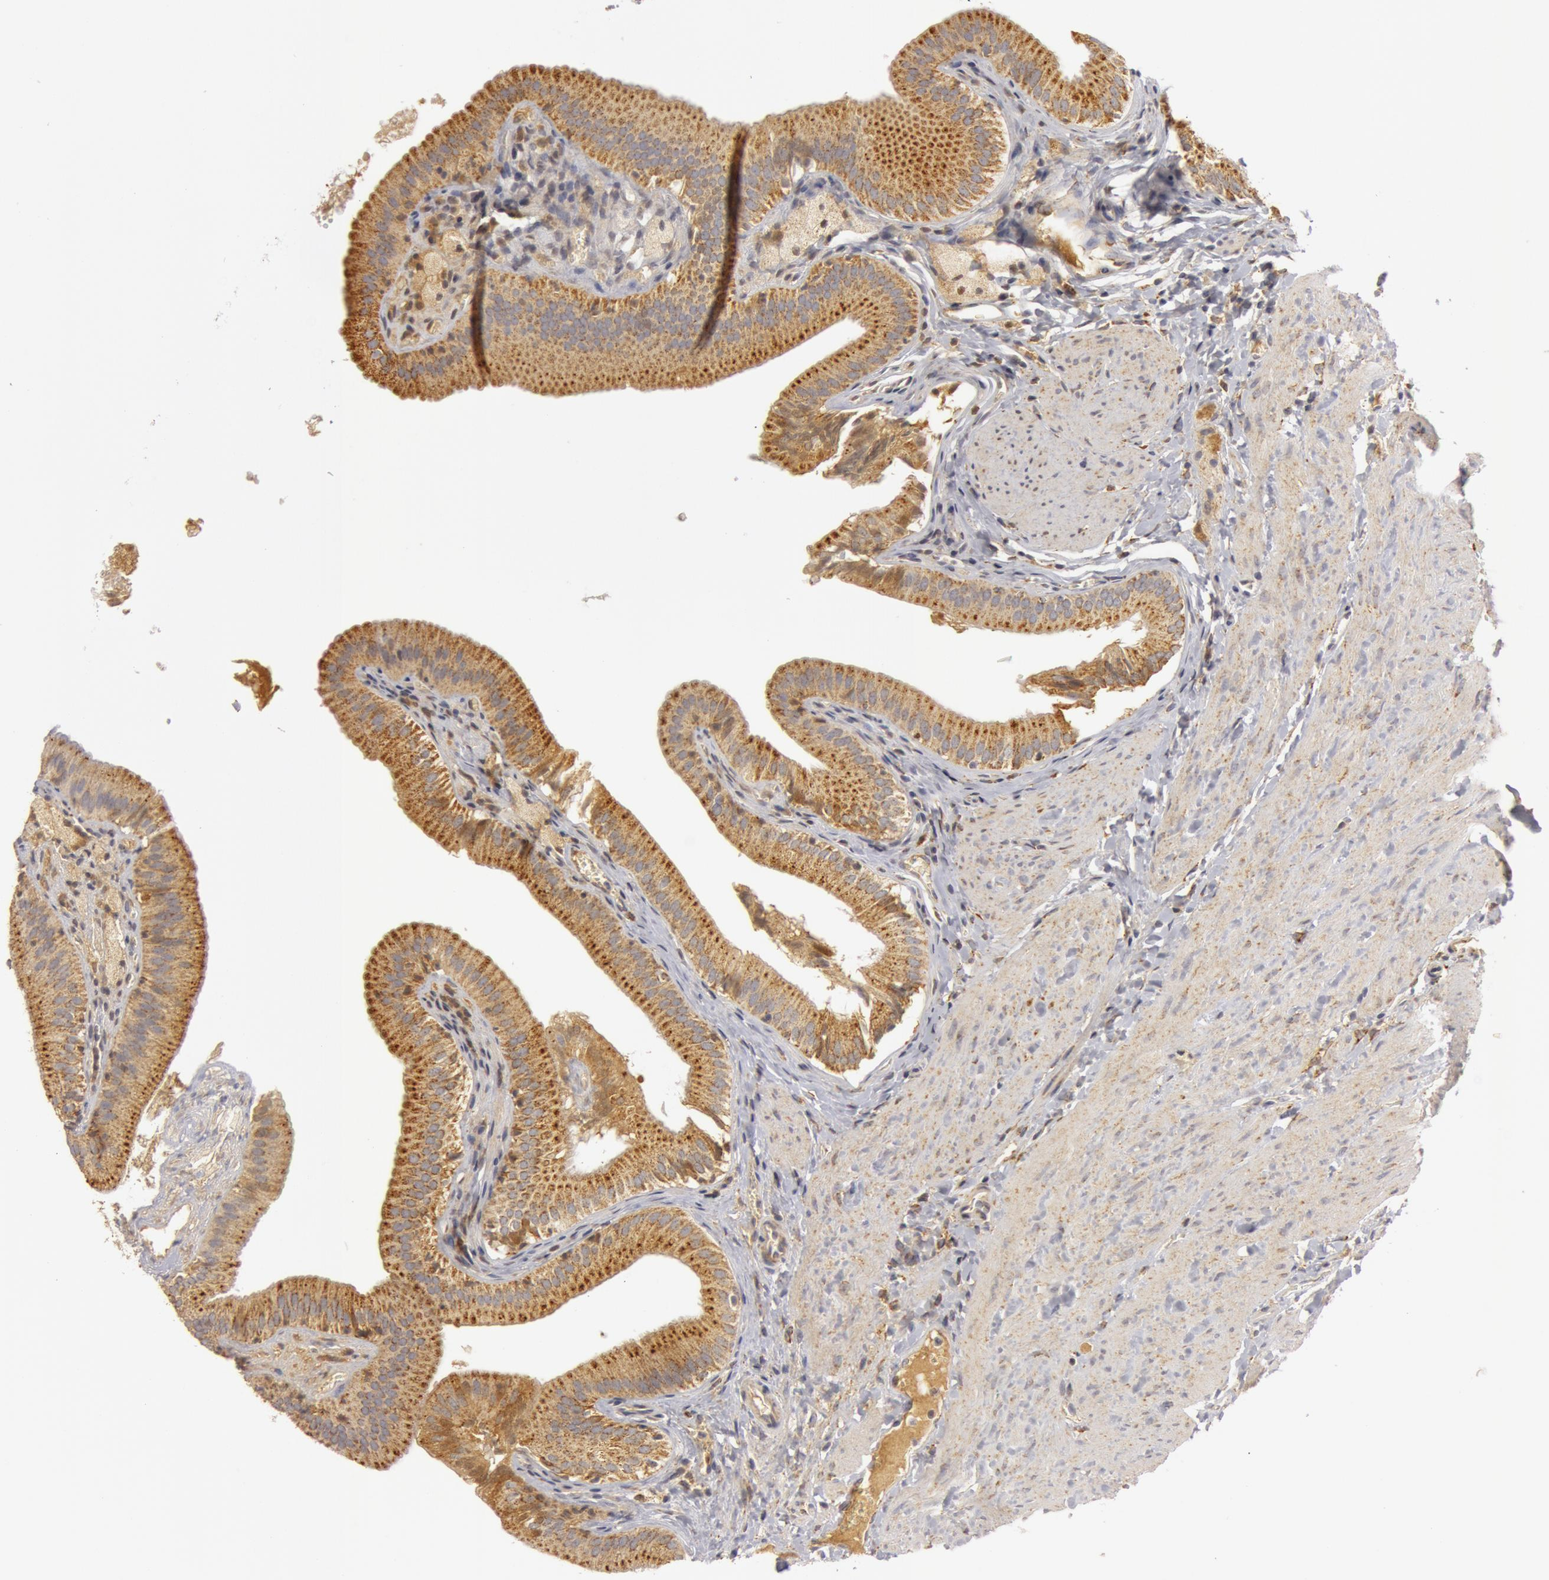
{"staining": {"intensity": "moderate", "quantity": ">75%", "location": "cytoplasmic/membranous"}, "tissue": "gallbladder", "cell_type": "Glandular cells", "image_type": "normal", "snomed": [{"axis": "morphology", "description": "Normal tissue, NOS"}, {"axis": "topography", "description": "Gallbladder"}], "caption": "High-magnification brightfield microscopy of normal gallbladder stained with DAB (3,3'-diaminobenzidine) (brown) and counterstained with hematoxylin (blue). glandular cells exhibit moderate cytoplasmic/membranous staining is identified in about>75% of cells.", "gene": "C7", "patient": {"sex": "female", "age": 24}}